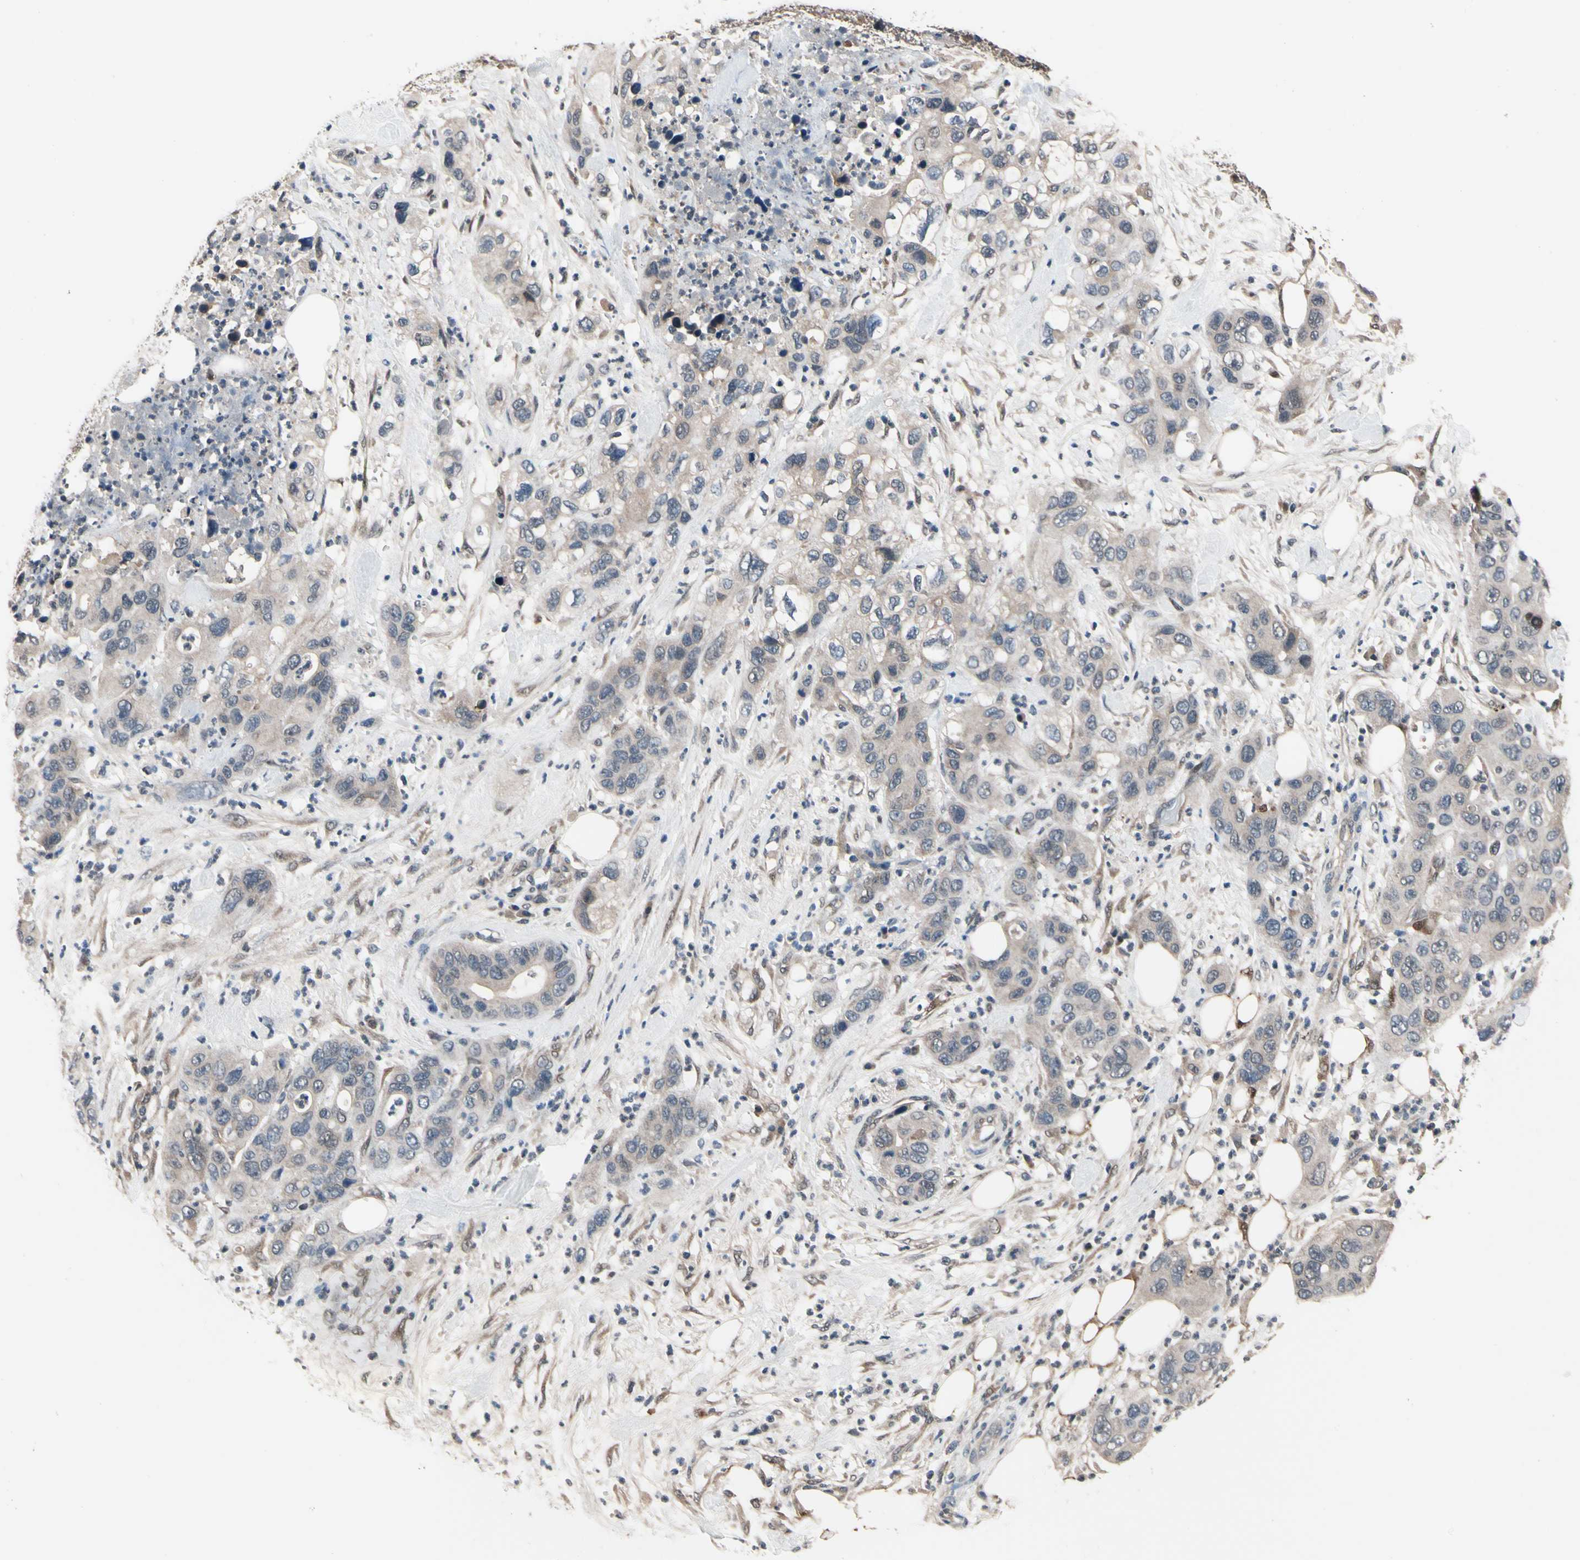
{"staining": {"intensity": "weak", "quantity": "25%-75%", "location": "cytoplasmic/membranous"}, "tissue": "pancreatic cancer", "cell_type": "Tumor cells", "image_type": "cancer", "snomed": [{"axis": "morphology", "description": "Adenocarcinoma, NOS"}, {"axis": "topography", "description": "Pancreas"}], "caption": "Human pancreatic adenocarcinoma stained for a protein (brown) displays weak cytoplasmic/membranous positive positivity in about 25%-75% of tumor cells.", "gene": "PRDX6", "patient": {"sex": "female", "age": 71}}